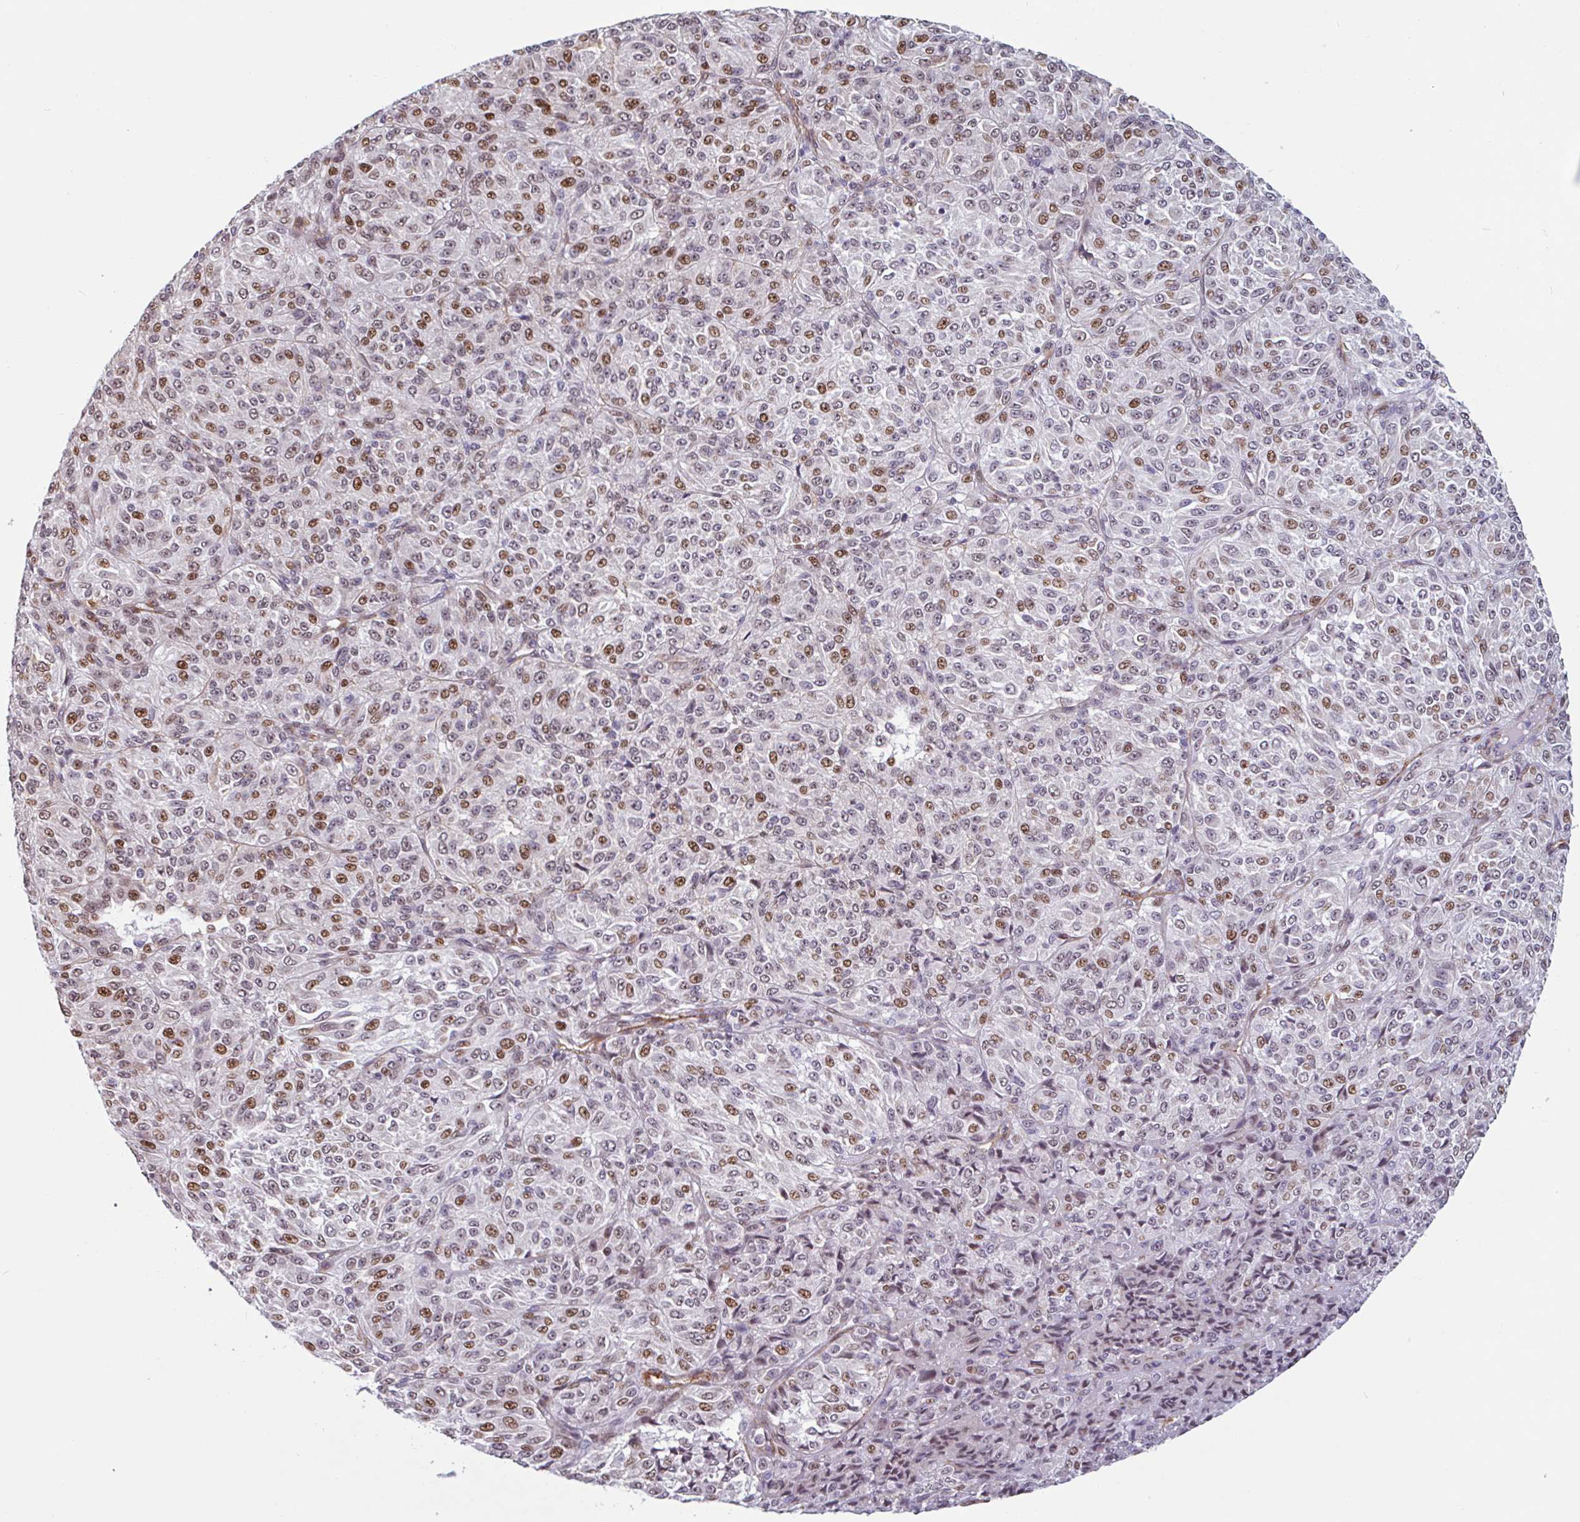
{"staining": {"intensity": "moderate", "quantity": "25%-75%", "location": "nuclear"}, "tissue": "melanoma", "cell_type": "Tumor cells", "image_type": "cancer", "snomed": [{"axis": "morphology", "description": "Malignant melanoma, Metastatic site"}, {"axis": "topography", "description": "Brain"}], "caption": "IHC (DAB) staining of human melanoma demonstrates moderate nuclear protein staining in approximately 25%-75% of tumor cells.", "gene": "TMEM119", "patient": {"sex": "female", "age": 56}}